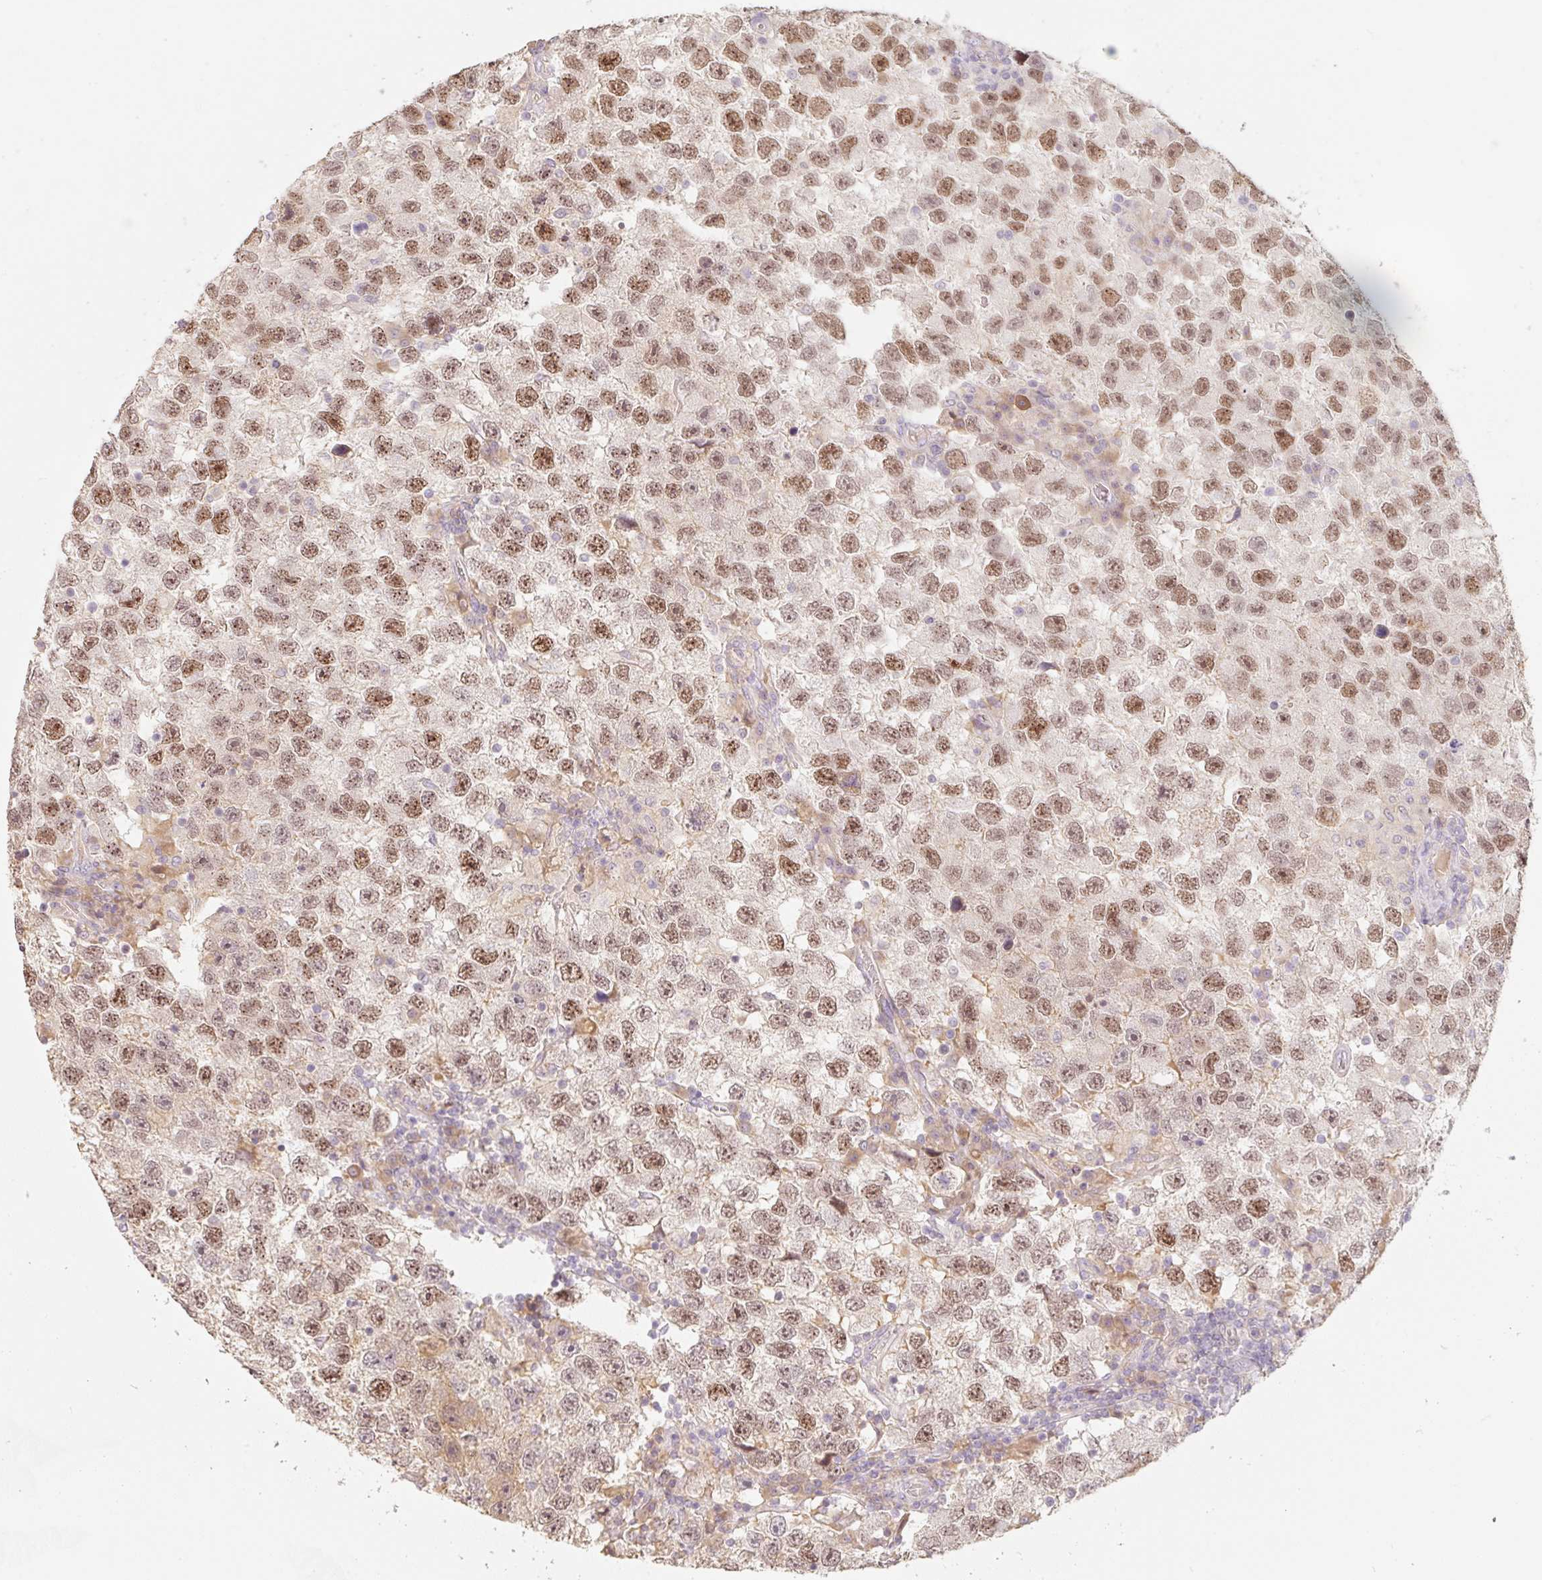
{"staining": {"intensity": "moderate", "quantity": ">75%", "location": "nuclear"}, "tissue": "testis cancer", "cell_type": "Tumor cells", "image_type": "cancer", "snomed": [{"axis": "morphology", "description": "Seminoma, NOS"}, {"axis": "topography", "description": "Testis"}], "caption": "Tumor cells display medium levels of moderate nuclear positivity in about >75% of cells in testis seminoma.", "gene": "MIA2", "patient": {"sex": "male", "age": 26}}